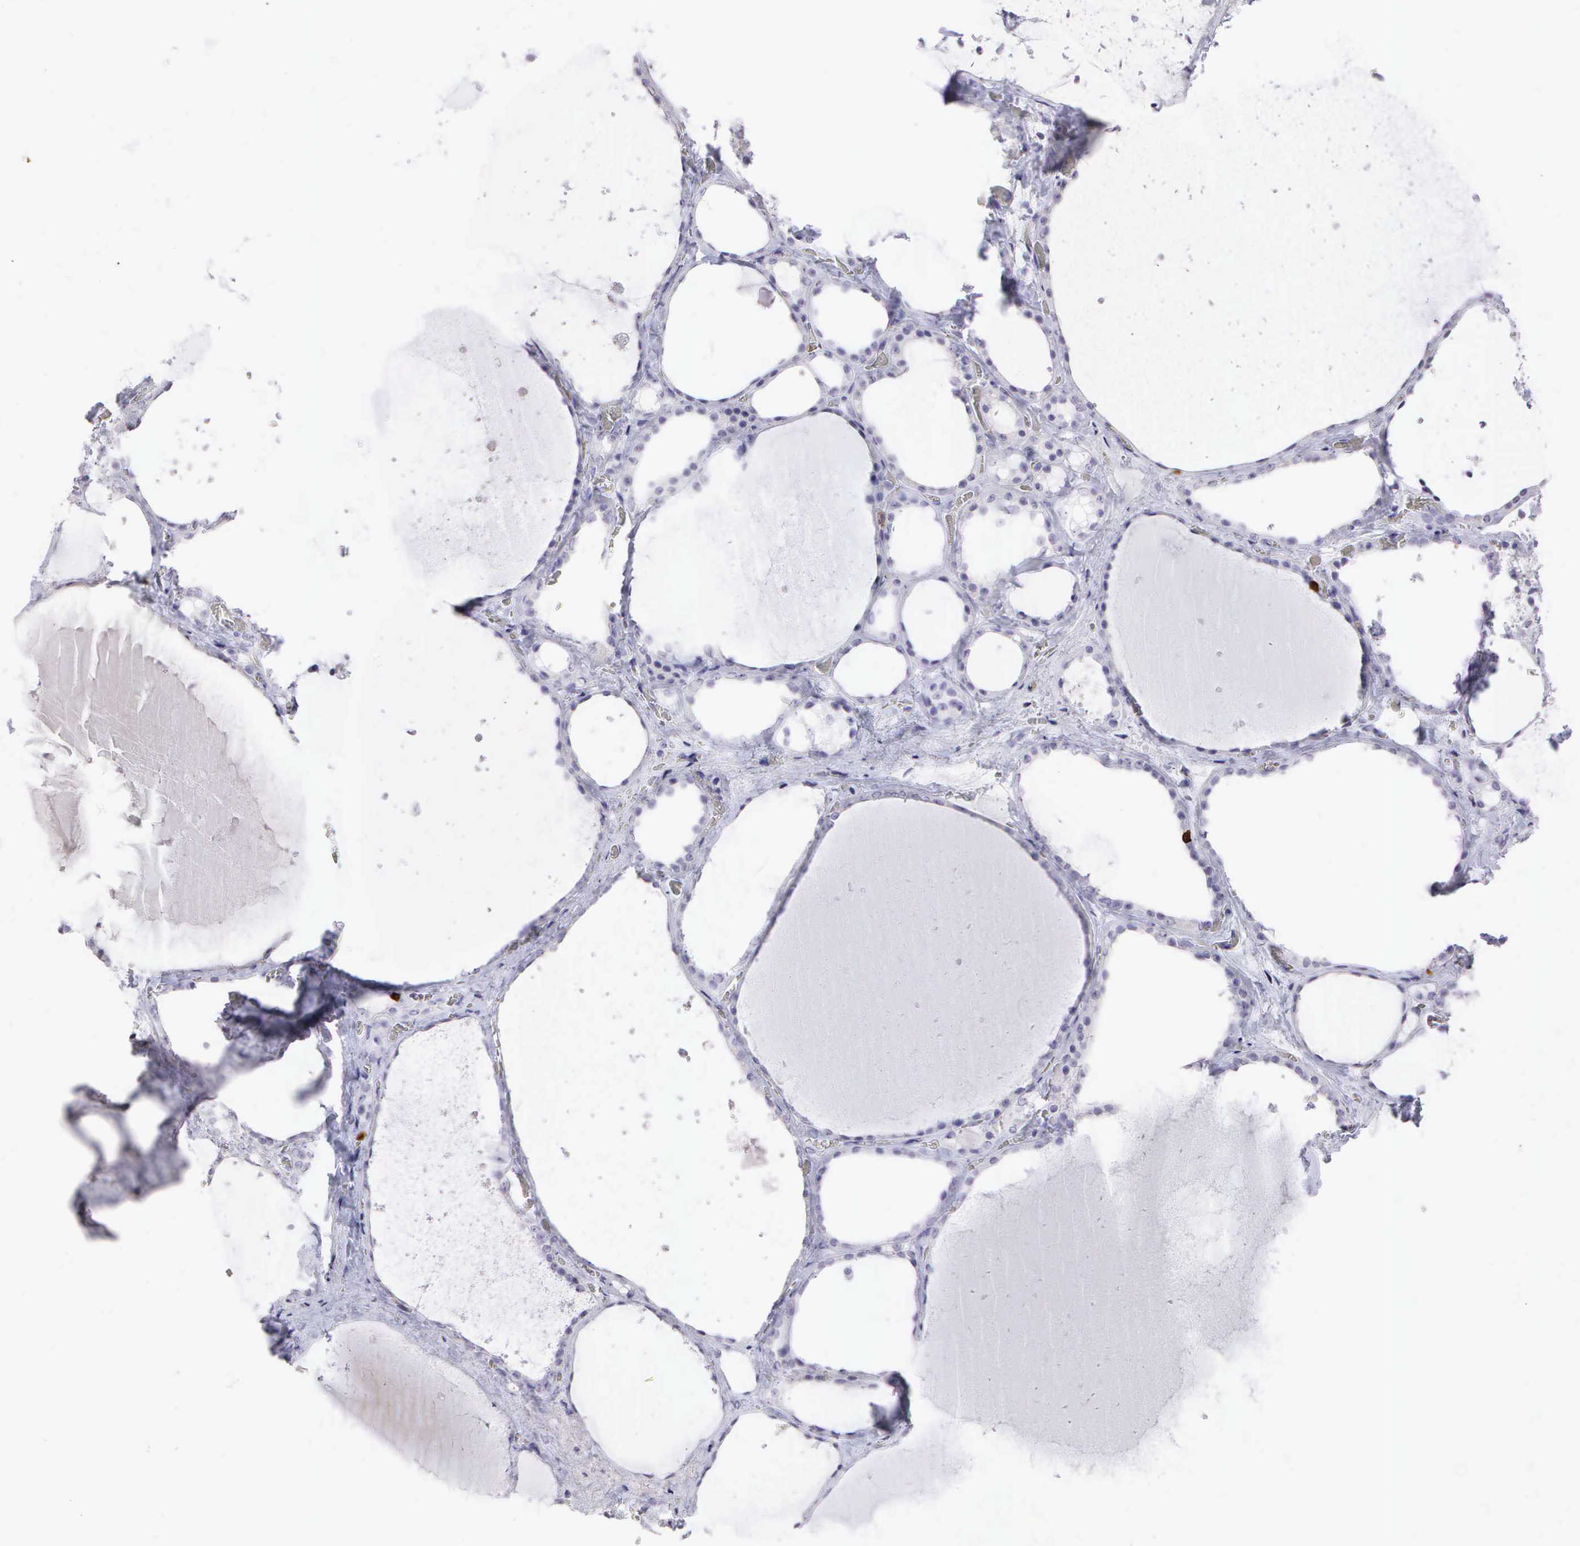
{"staining": {"intensity": "negative", "quantity": "none", "location": "none"}, "tissue": "thyroid gland", "cell_type": "Glandular cells", "image_type": "normal", "snomed": [{"axis": "morphology", "description": "Normal tissue, NOS"}, {"axis": "topography", "description": "Thyroid gland"}], "caption": "Normal thyroid gland was stained to show a protein in brown. There is no significant staining in glandular cells. Brightfield microscopy of immunohistochemistry (IHC) stained with DAB (brown) and hematoxylin (blue), captured at high magnification.", "gene": "CD8A", "patient": {"sex": "male", "age": 76}}